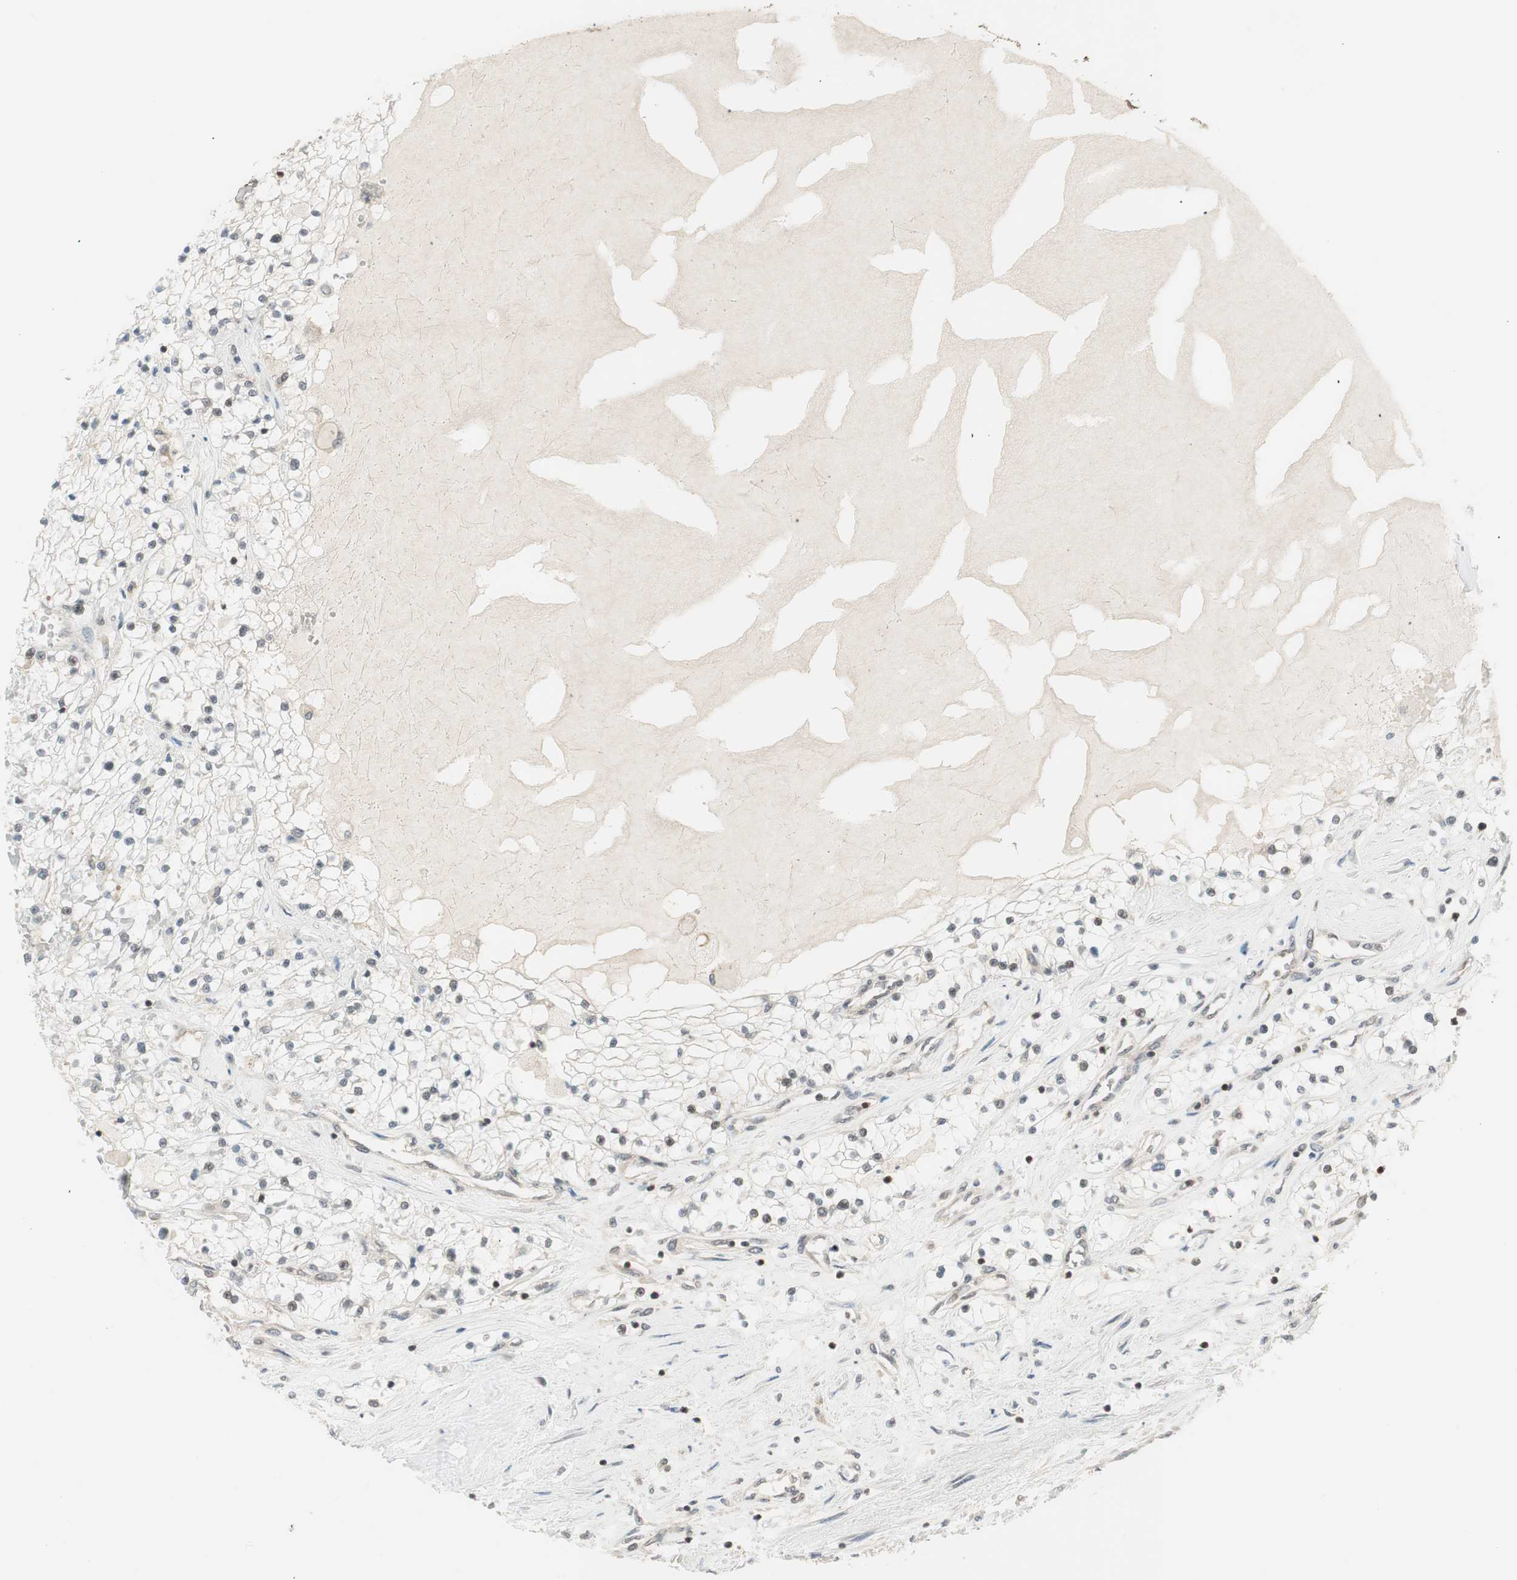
{"staining": {"intensity": "negative", "quantity": "none", "location": "none"}, "tissue": "renal cancer", "cell_type": "Tumor cells", "image_type": "cancer", "snomed": [{"axis": "morphology", "description": "Adenocarcinoma, NOS"}, {"axis": "topography", "description": "Kidney"}], "caption": "DAB immunohistochemical staining of human renal cancer (adenocarcinoma) demonstrates no significant positivity in tumor cells. (DAB (3,3'-diaminobenzidine) IHC, high magnification).", "gene": "UBE2I", "patient": {"sex": "male", "age": 68}}